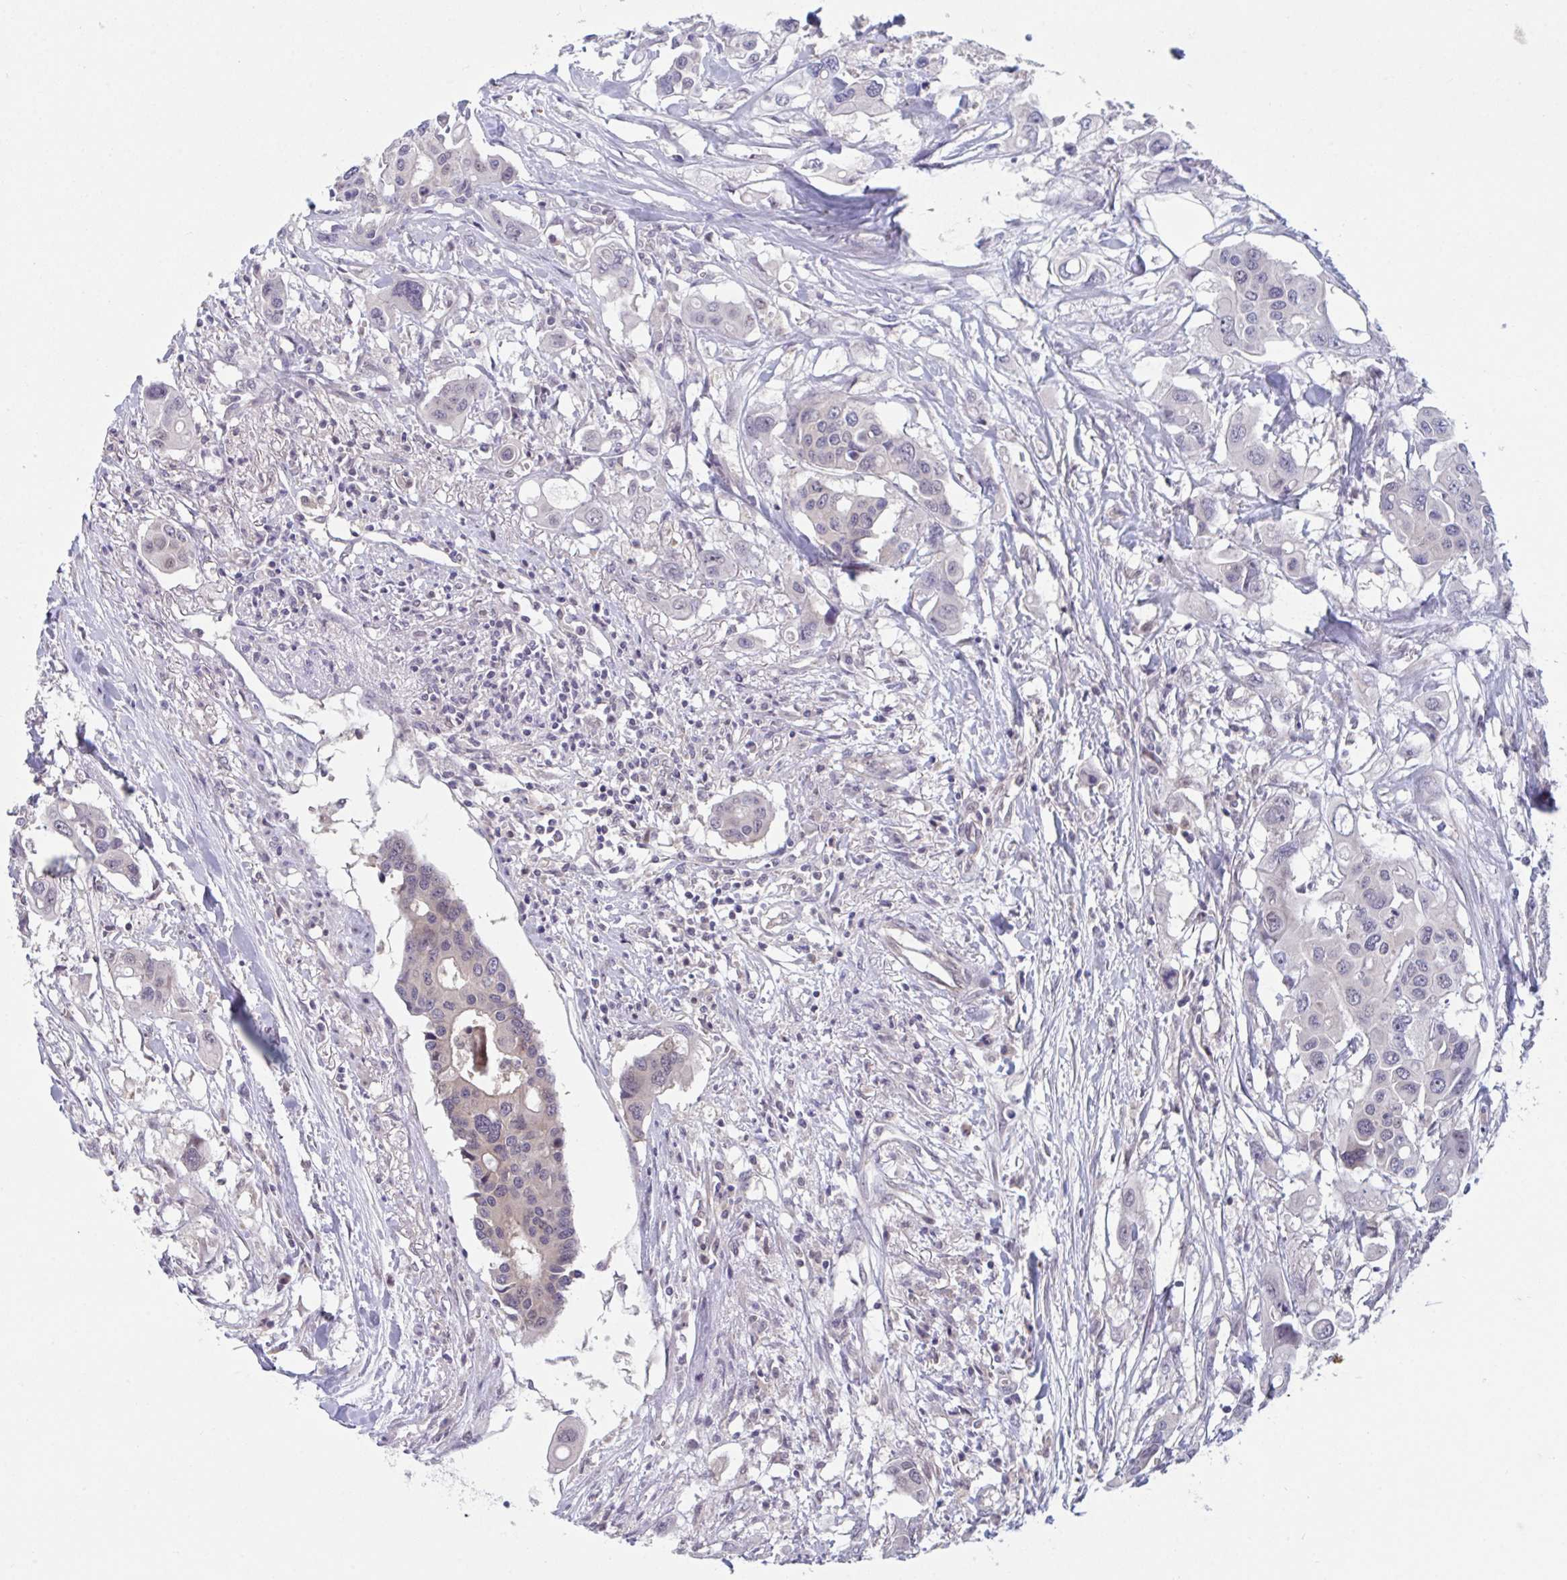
{"staining": {"intensity": "weak", "quantity": "<25%", "location": "cytoplasmic/membranous"}, "tissue": "colorectal cancer", "cell_type": "Tumor cells", "image_type": "cancer", "snomed": [{"axis": "morphology", "description": "Adenocarcinoma, NOS"}, {"axis": "topography", "description": "Colon"}], "caption": "The immunohistochemistry (IHC) micrograph has no significant positivity in tumor cells of colorectal adenocarcinoma tissue.", "gene": "RIOK1", "patient": {"sex": "male", "age": 77}}